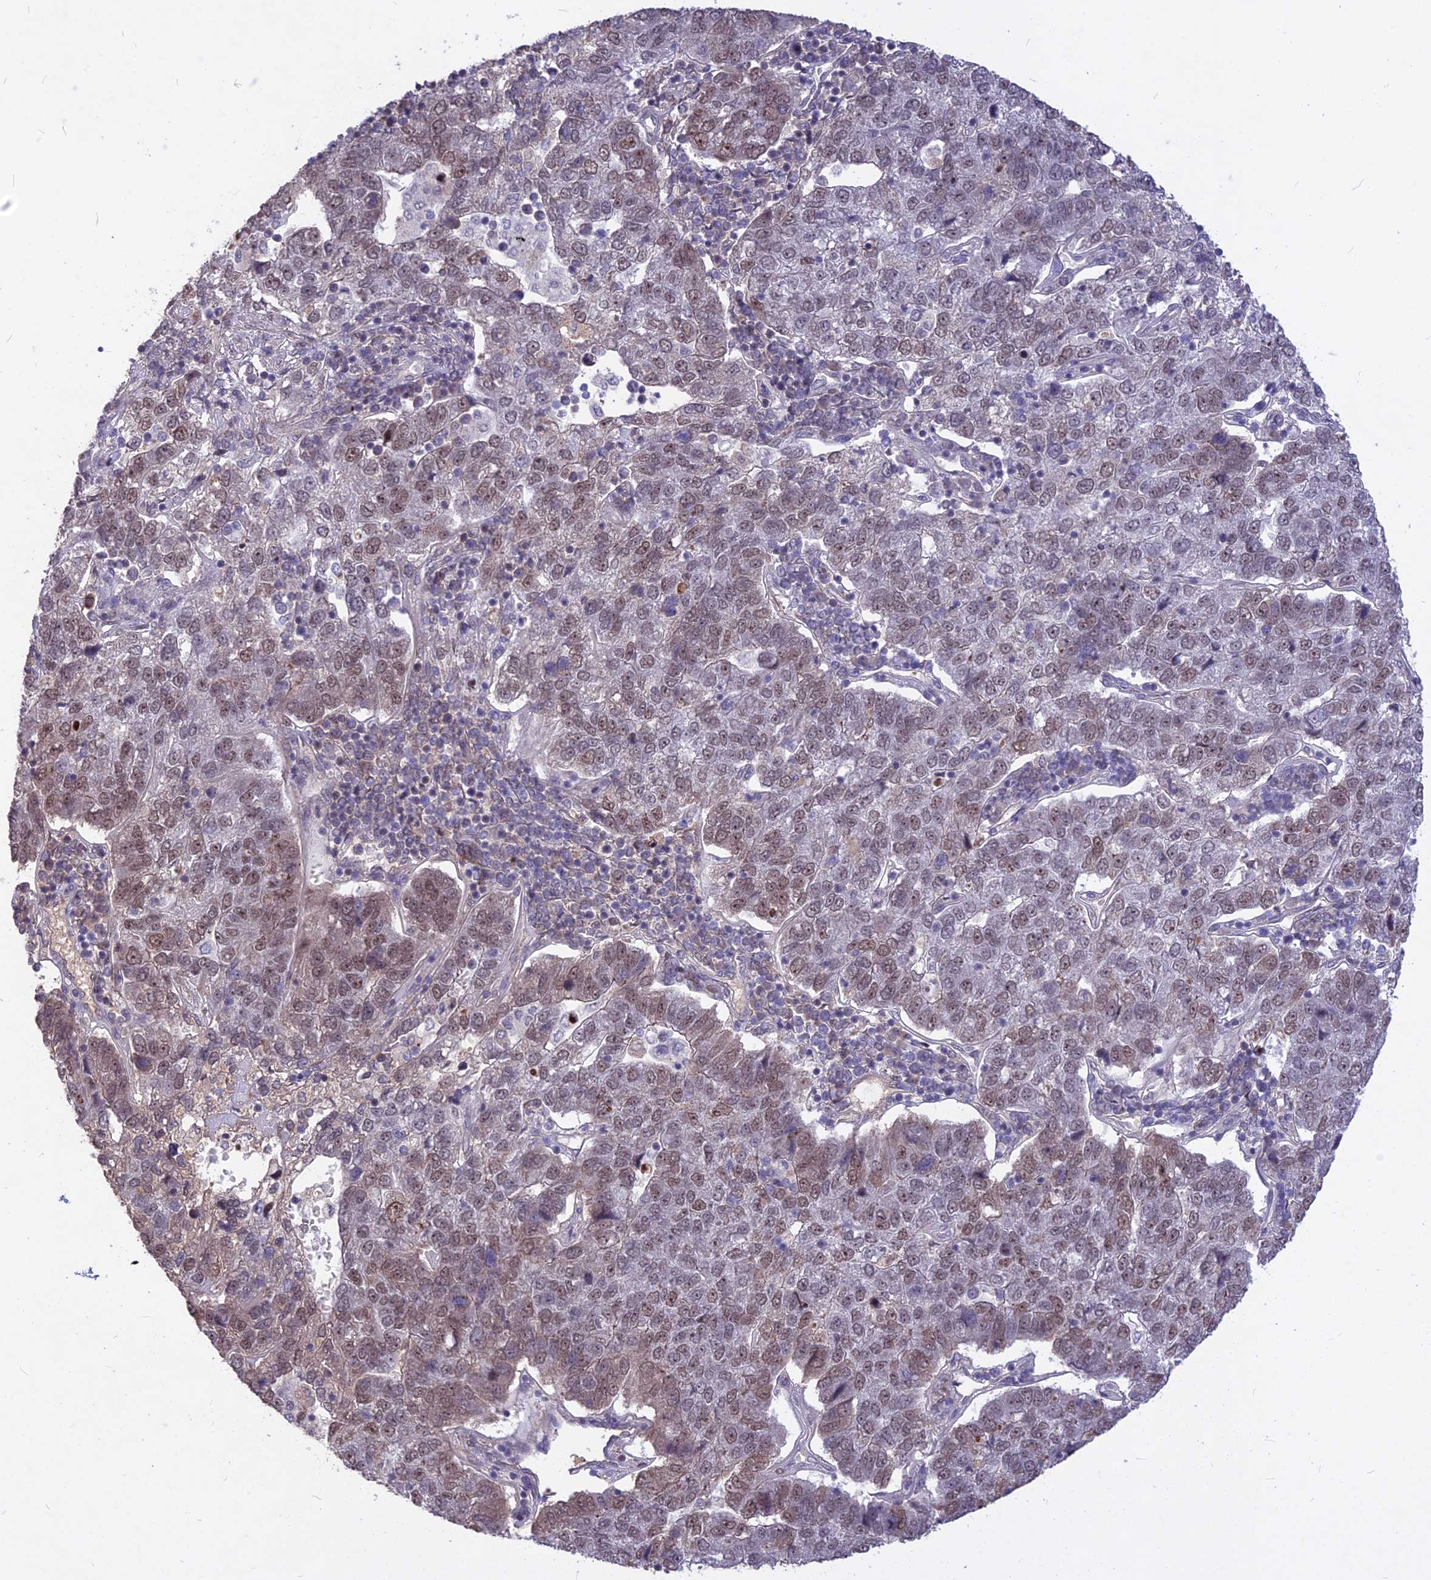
{"staining": {"intensity": "weak", "quantity": "25%-75%", "location": "nuclear"}, "tissue": "pancreatic cancer", "cell_type": "Tumor cells", "image_type": "cancer", "snomed": [{"axis": "morphology", "description": "Adenocarcinoma, NOS"}, {"axis": "topography", "description": "Pancreas"}], "caption": "Immunohistochemistry (IHC) staining of adenocarcinoma (pancreatic), which displays low levels of weak nuclear staining in approximately 25%-75% of tumor cells indicating weak nuclear protein expression. The staining was performed using DAB (3,3'-diaminobenzidine) (brown) for protein detection and nuclei were counterstained in hematoxylin (blue).", "gene": "DIS3", "patient": {"sex": "female", "age": 61}}